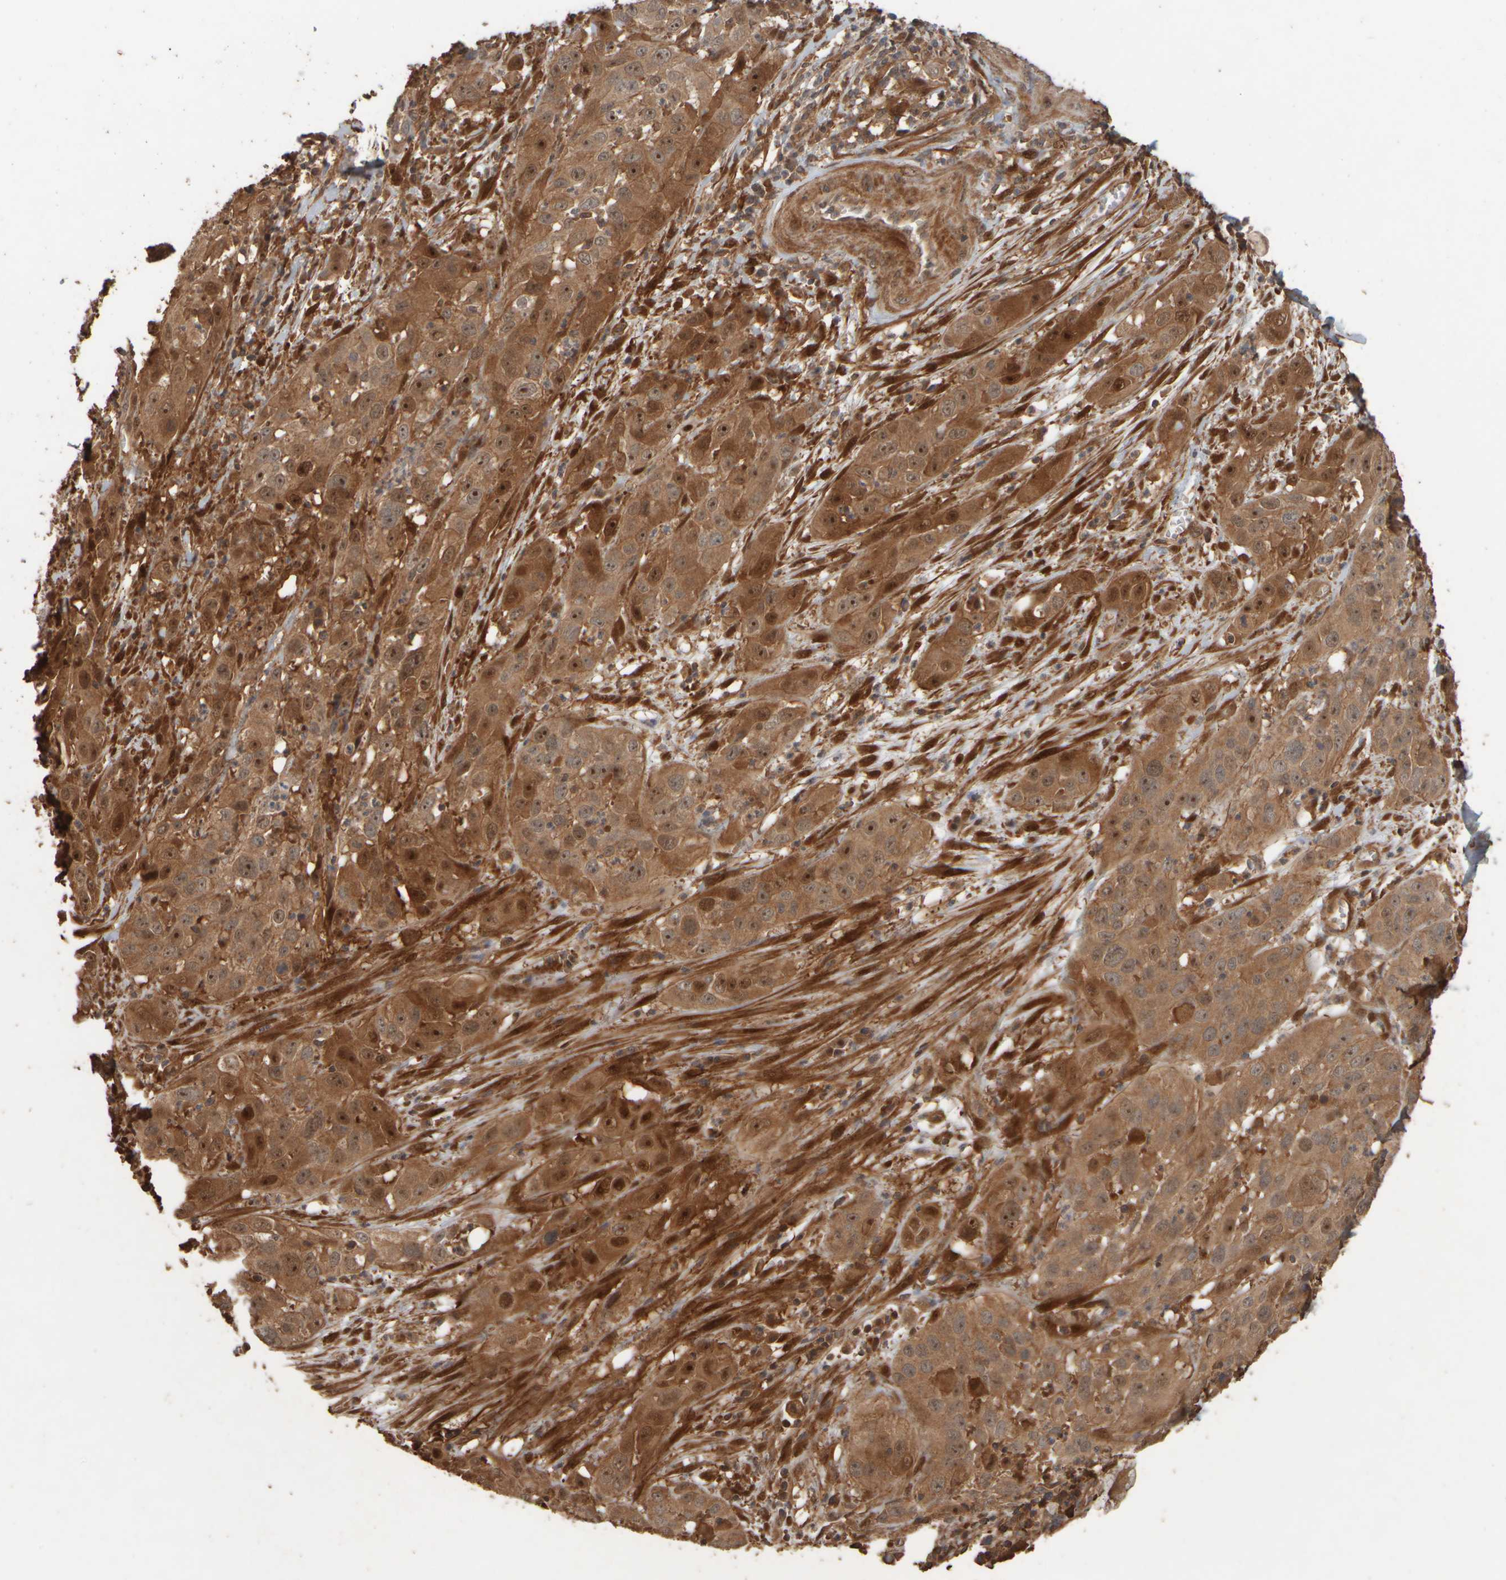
{"staining": {"intensity": "moderate", "quantity": ">75%", "location": "cytoplasmic/membranous,nuclear"}, "tissue": "cervical cancer", "cell_type": "Tumor cells", "image_type": "cancer", "snomed": [{"axis": "morphology", "description": "Squamous cell carcinoma, NOS"}, {"axis": "topography", "description": "Cervix"}], "caption": "Cervical cancer (squamous cell carcinoma) stained with immunohistochemistry shows moderate cytoplasmic/membranous and nuclear staining in about >75% of tumor cells.", "gene": "SPHK1", "patient": {"sex": "female", "age": 32}}